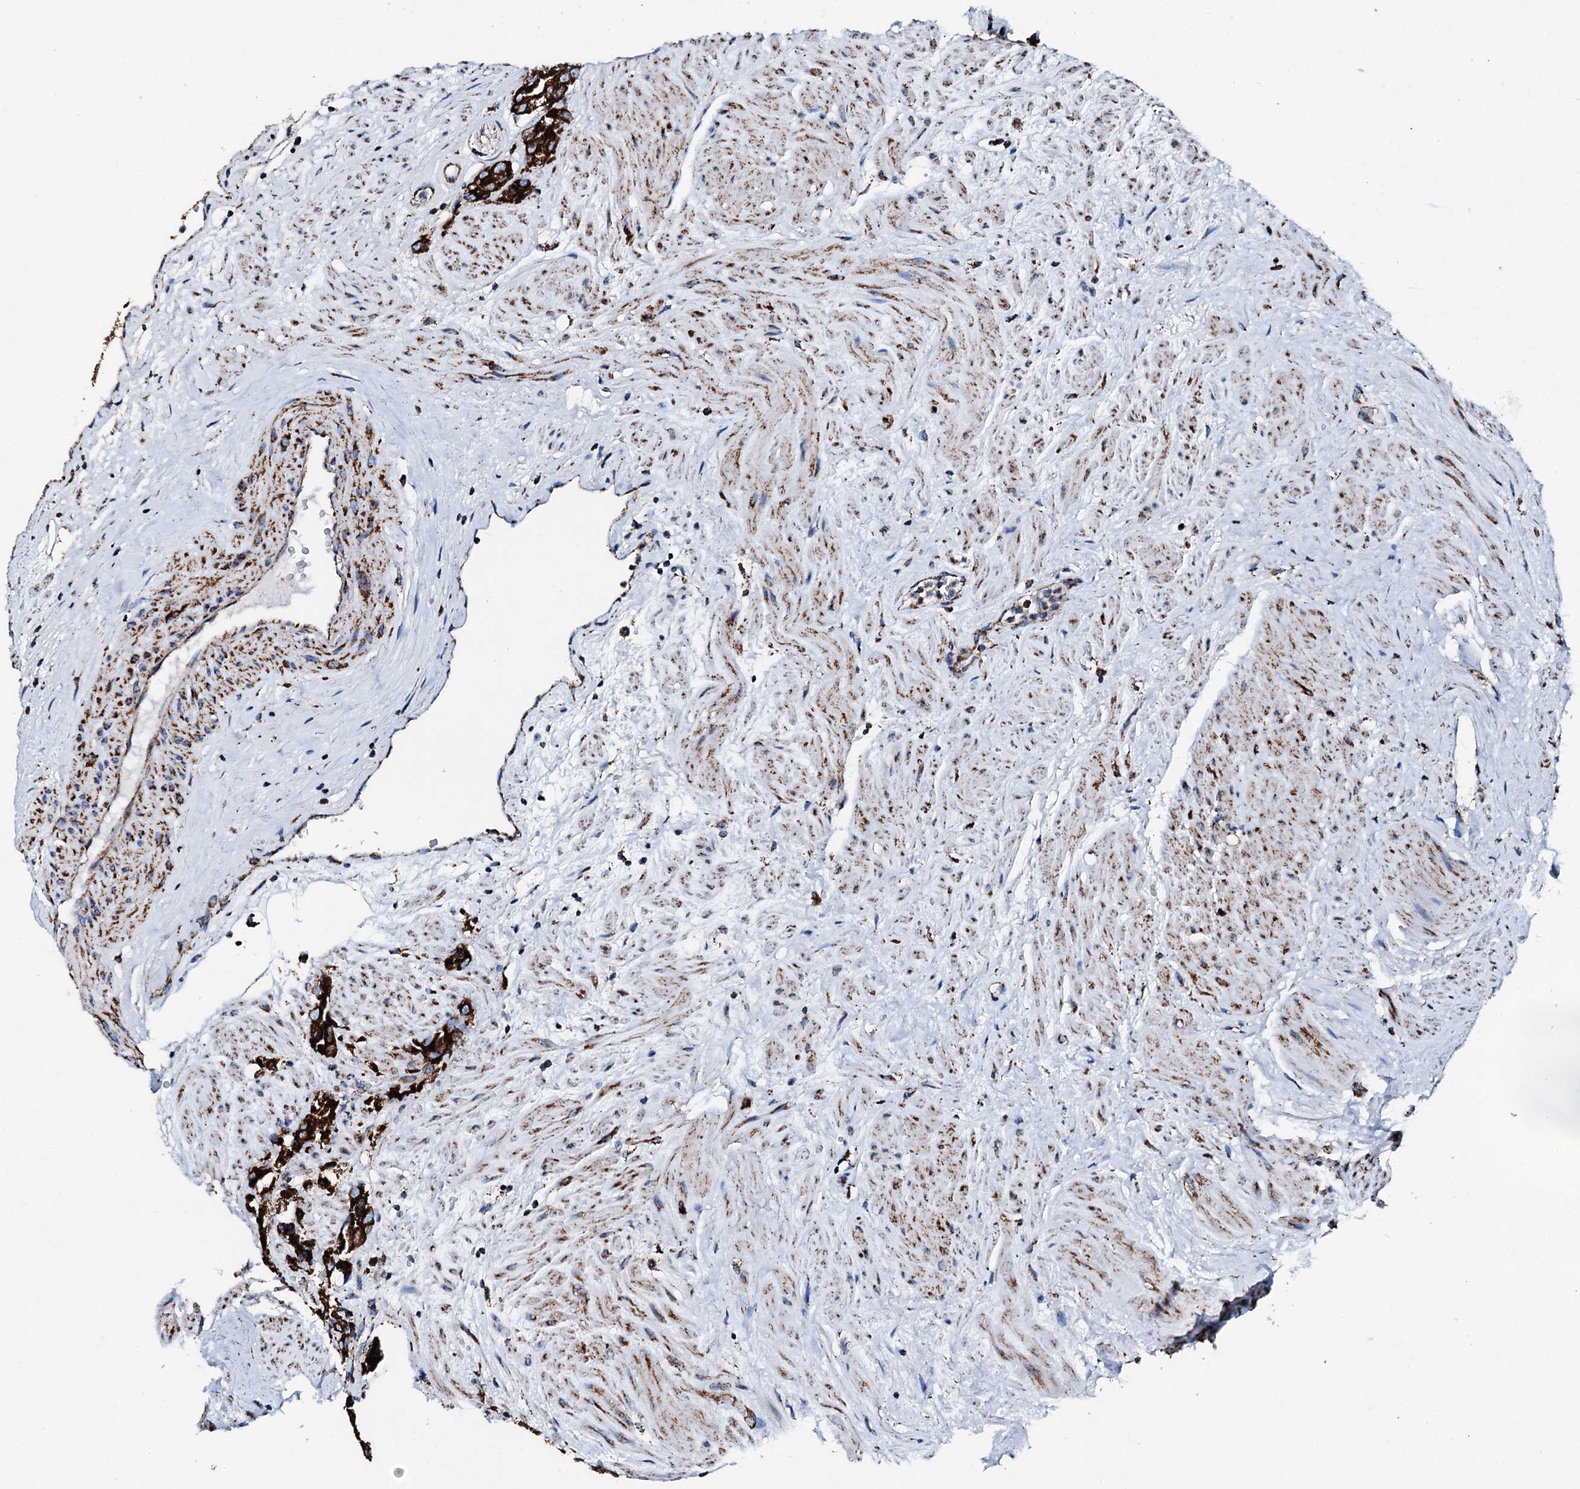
{"staining": {"intensity": "strong", "quantity": ">75%", "location": "cytoplasmic/membranous"}, "tissue": "prostate cancer", "cell_type": "Tumor cells", "image_type": "cancer", "snomed": [{"axis": "morphology", "description": "Adenocarcinoma, NOS"}, {"axis": "topography", "description": "Prostate"}], "caption": "High-power microscopy captured an IHC micrograph of adenocarcinoma (prostate), revealing strong cytoplasmic/membranous expression in approximately >75% of tumor cells.", "gene": "HADH", "patient": {"sex": "male", "age": 79}}